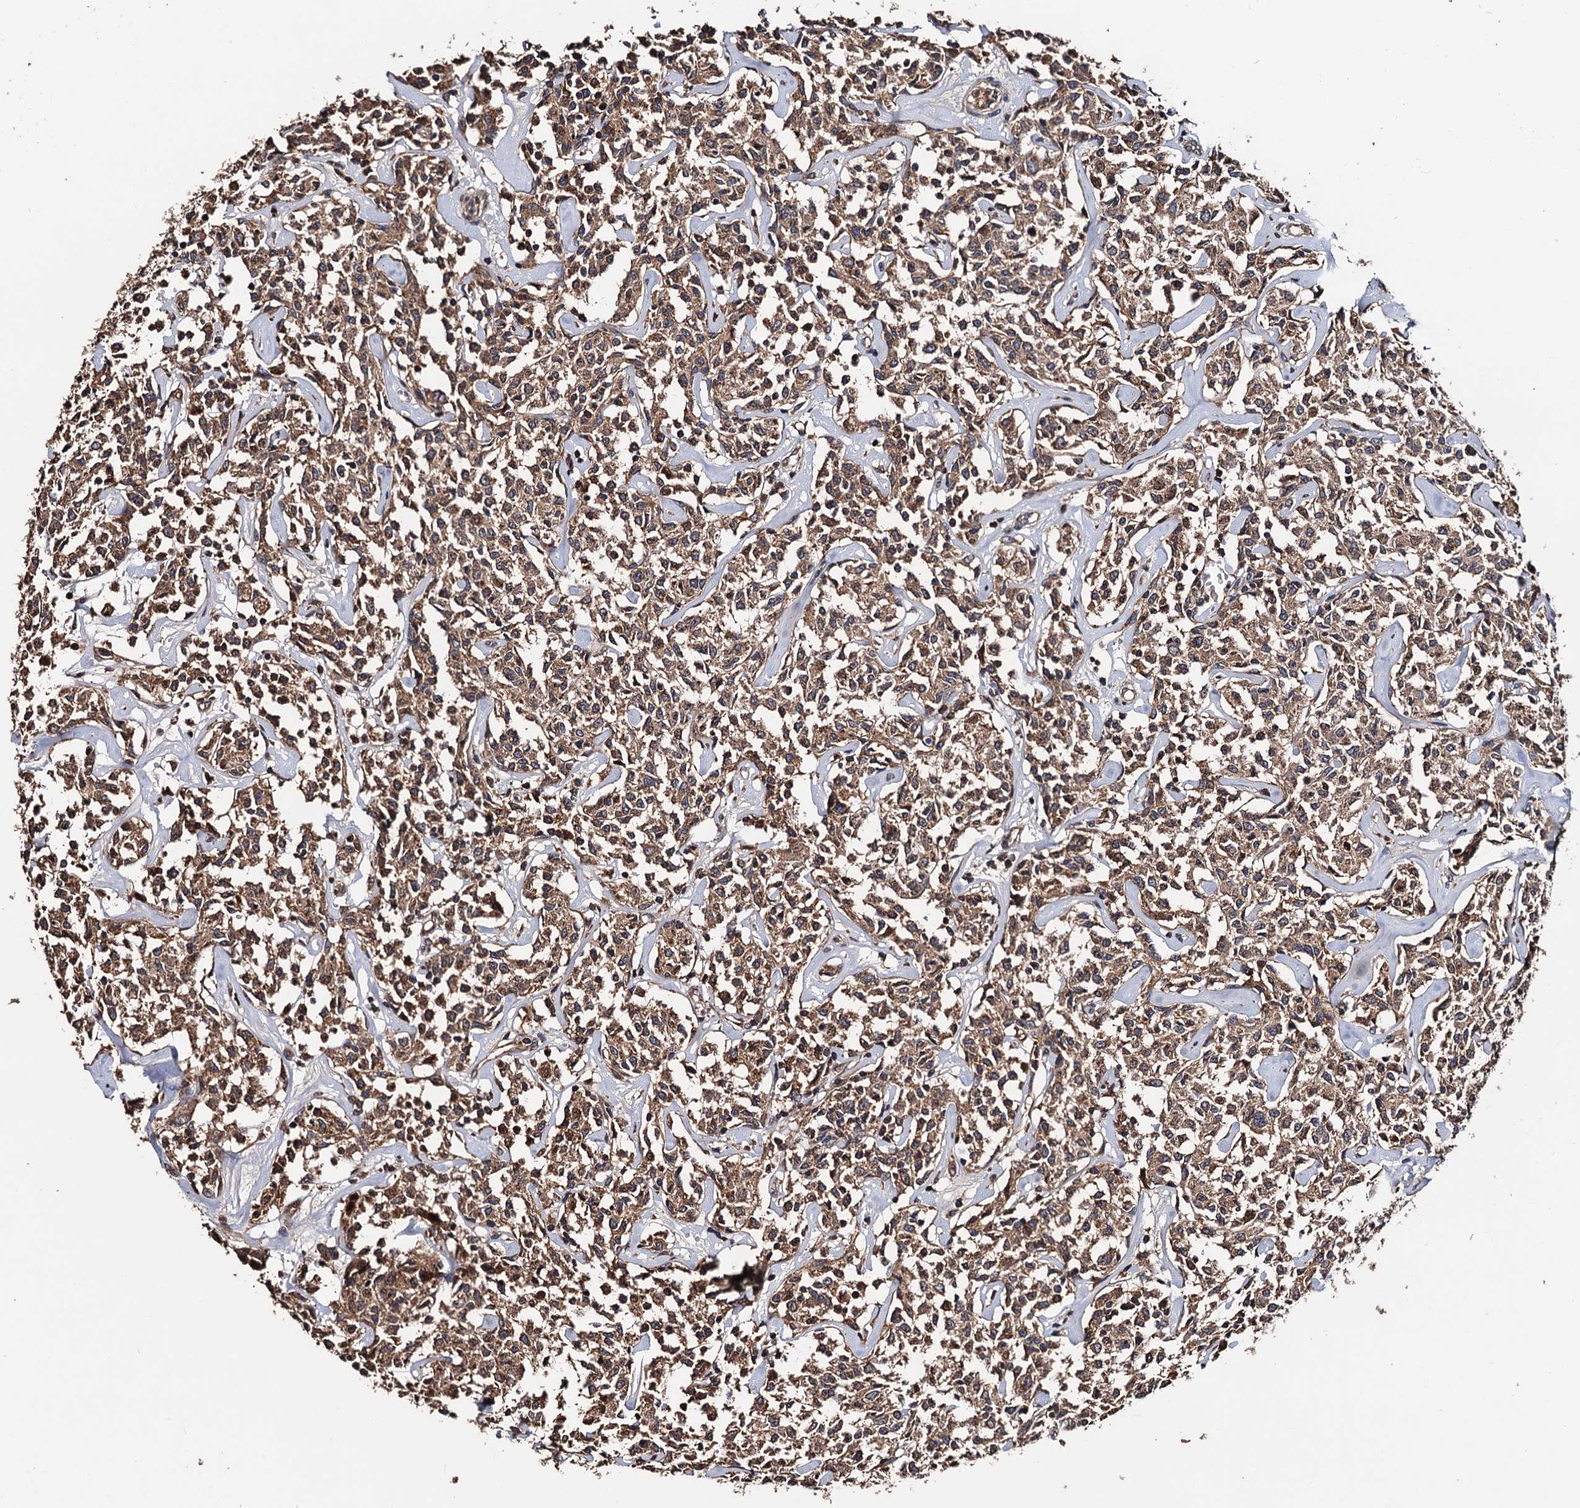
{"staining": {"intensity": "moderate", "quantity": ">75%", "location": "cytoplasmic/membranous"}, "tissue": "lymphoma", "cell_type": "Tumor cells", "image_type": "cancer", "snomed": [{"axis": "morphology", "description": "Malignant lymphoma, non-Hodgkin's type, Low grade"}, {"axis": "topography", "description": "Small intestine"}], "caption": "Human malignant lymphoma, non-Hodgkin's type (low-grade) stained with a protein marker demonstrates moderate staining in tumor cells.", "gene": "RGS11", "patient": {"sex": "female", "age": 59}}